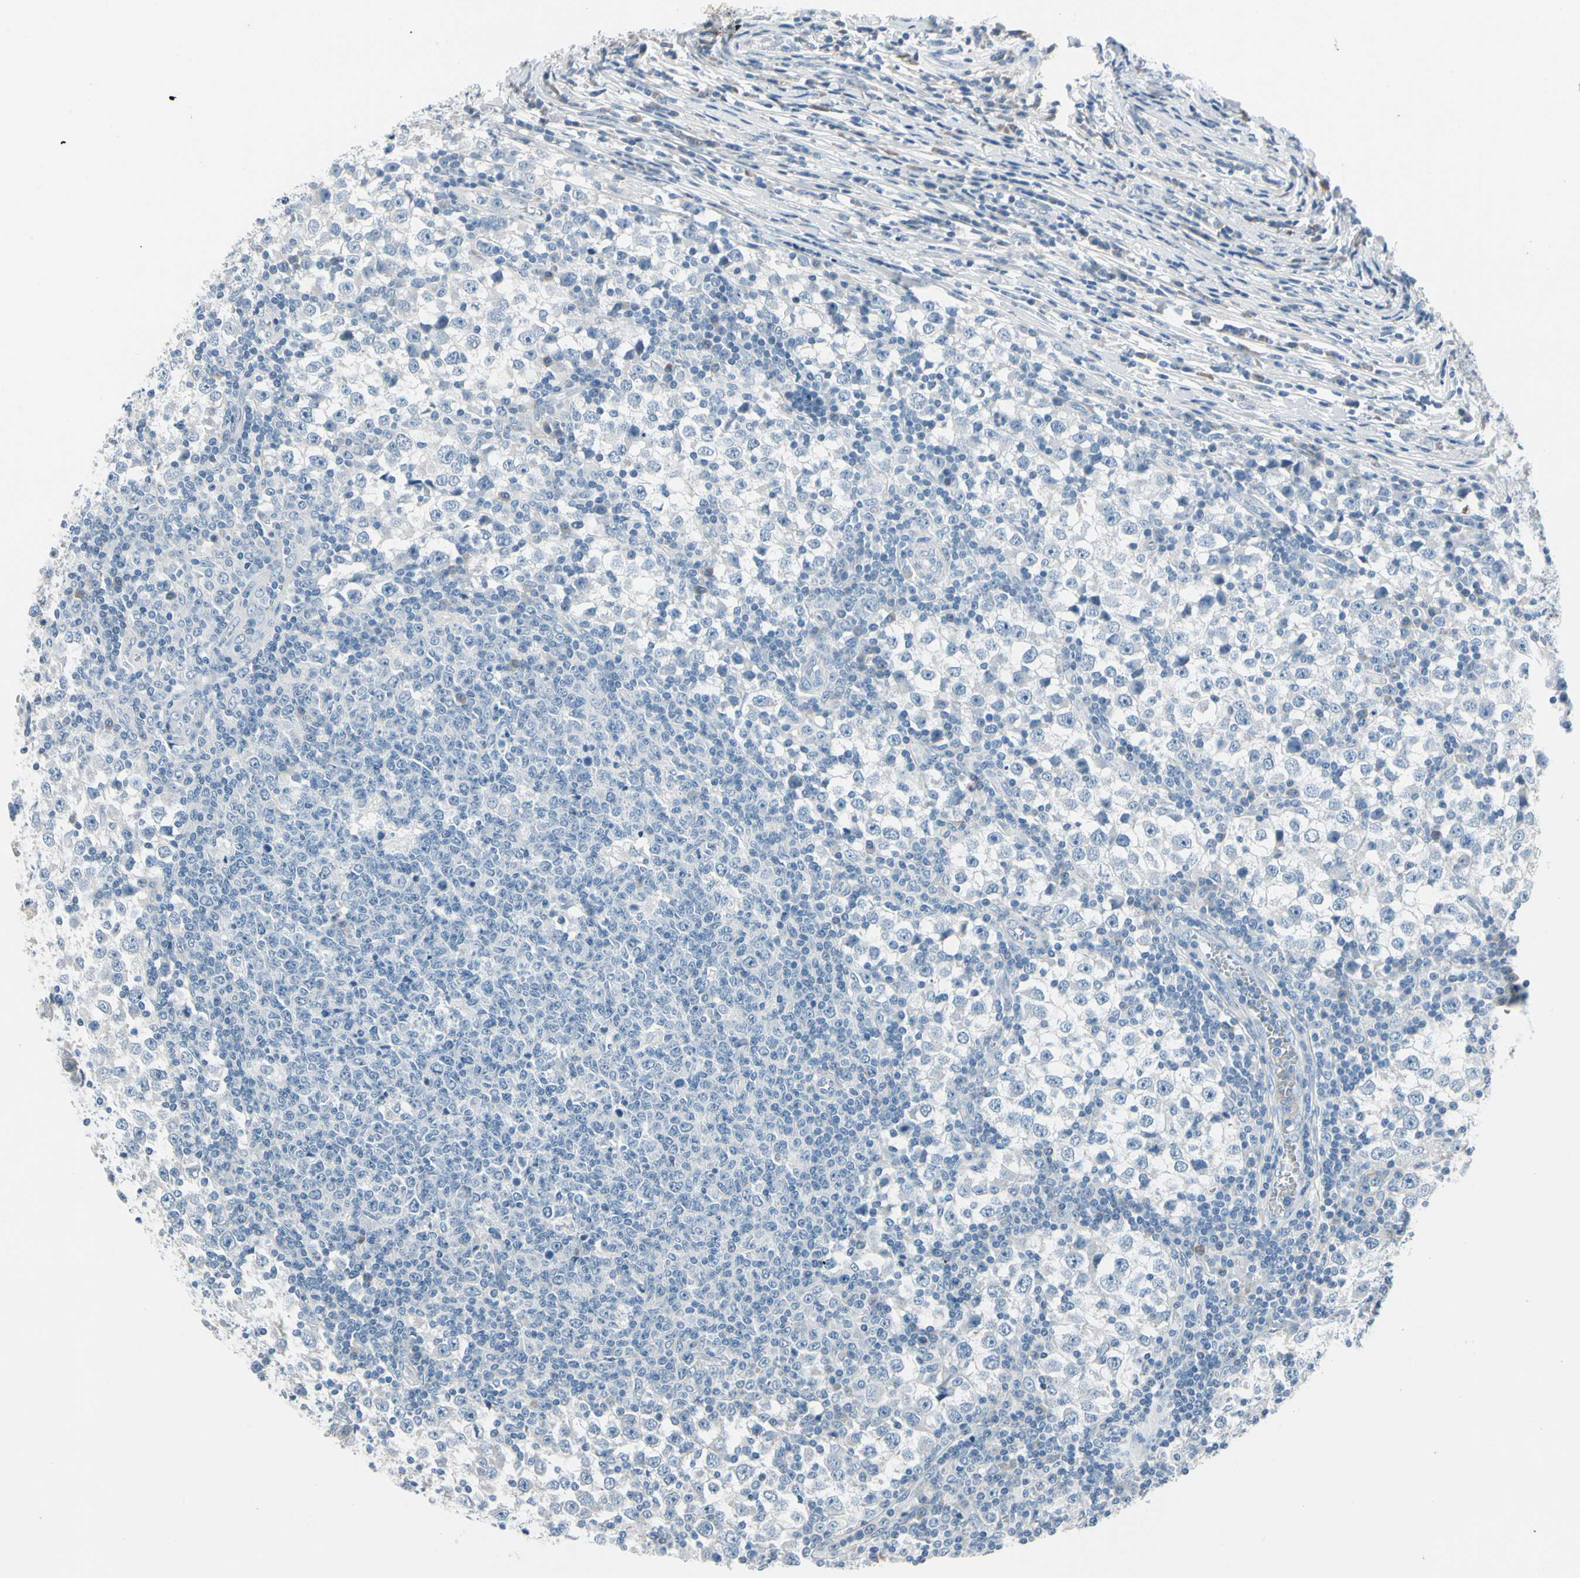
{"staining": {"intensity": "negative", "quantity": "none", "location": "none"}, "tissue": "testis cancer", "cell_type": "Tumor cells", "image_type": "cancer", "snomed": [{"axis": "morphology", "description": "Seminoma, NOS"}, {"axis": "topography", "description": "Testis"}], "caption": "IHC histopathology image of neoplastic tissue: human testis cancer stained with DAB exhibits no significant protein positivity in tumor cells.", "gene": "PGR", "patient": {"sex": "male", "age": 65}}